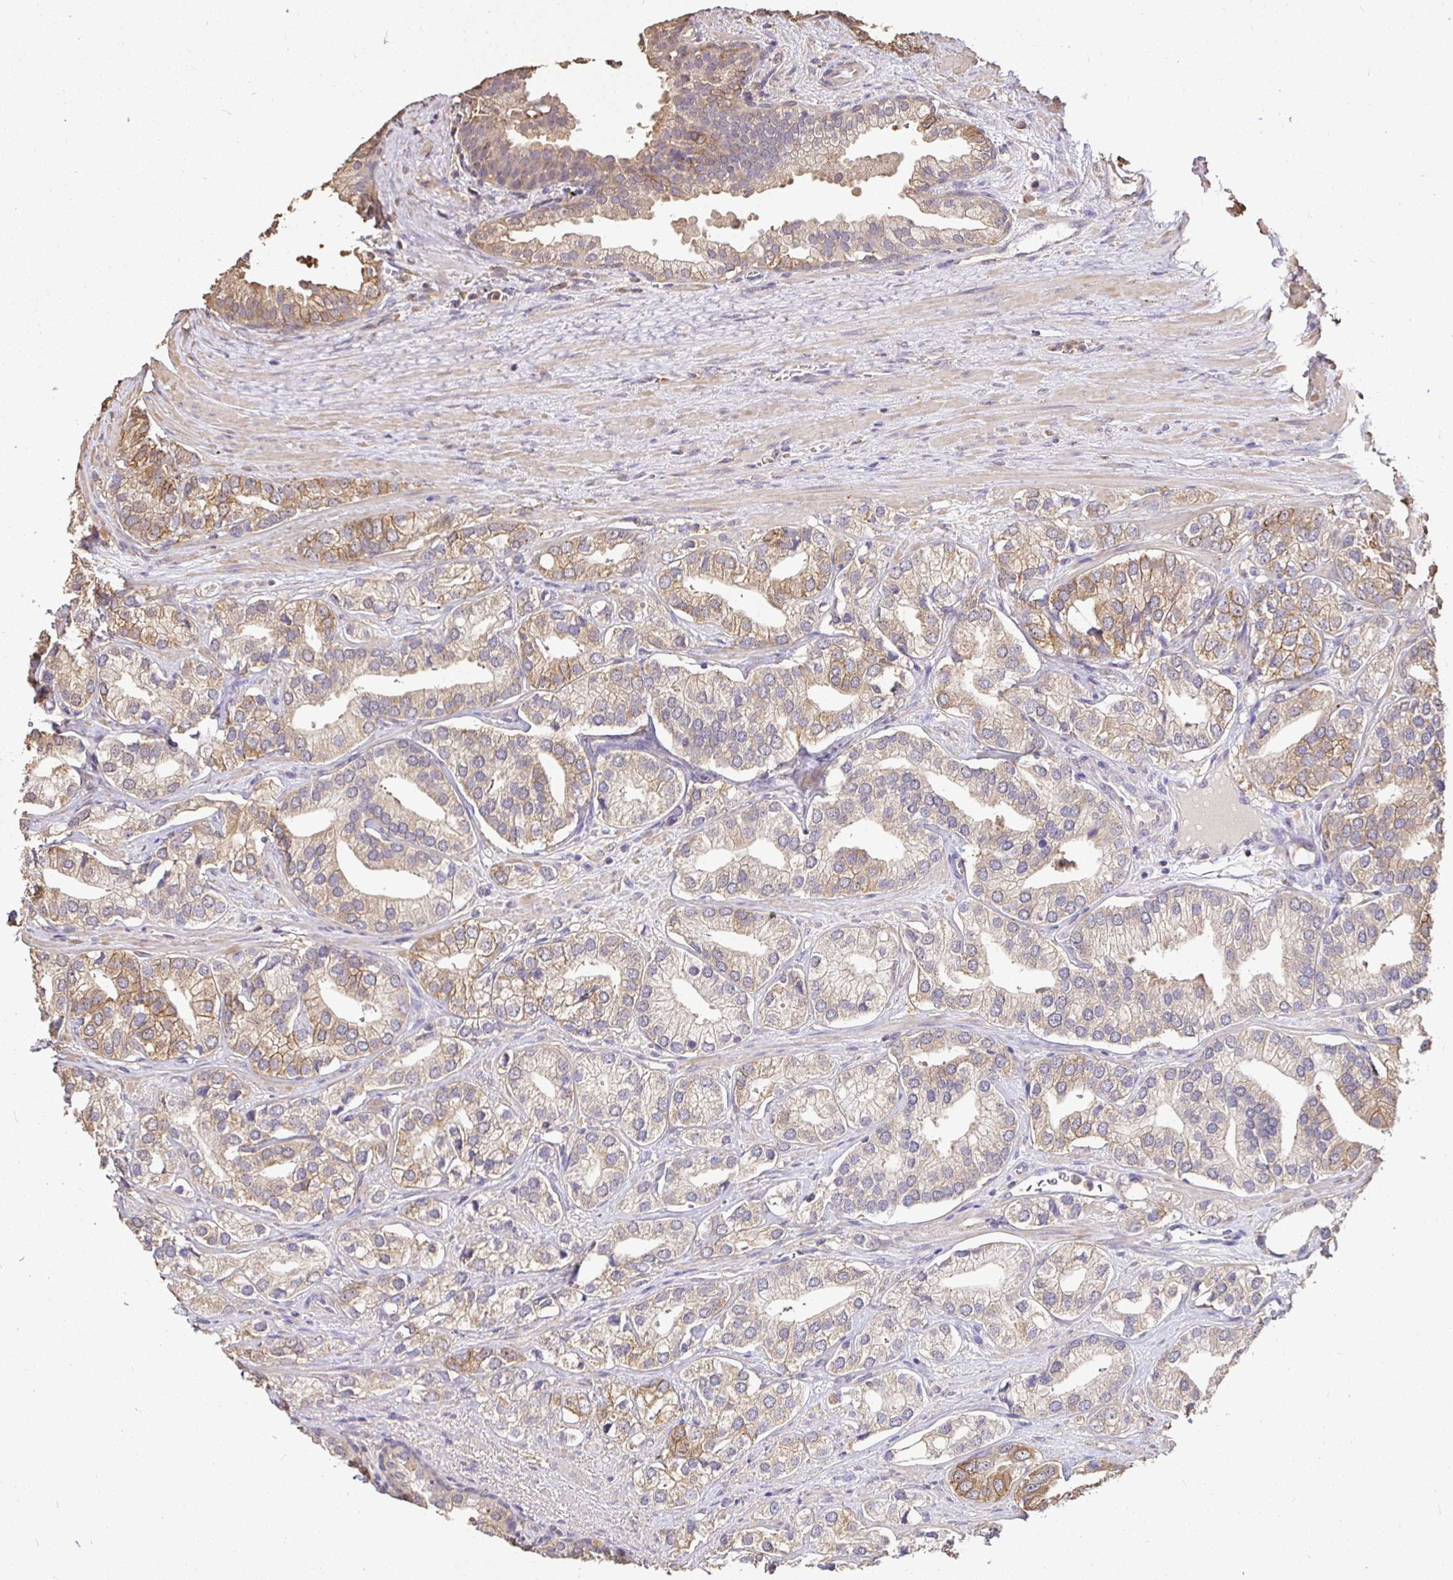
{"staining": {"intensity": "weak", "quantity": ">75%", "location": "cytoplasmic/membranous"}, "tissue": "prostate cancer", "cell_type": "Tumor cells", "image_type": "cancer", "snomed": [{"axis": "morphology", "description": "Adenocarcinoma, High grade"}, {"axis": "topography", "description": "Prostate"}], "caption": "Protein staining of prostate cancer tissue shows weak cytoplasmic/membranous positivity in approximately >75% of tumor cells. (Brightfield microscopy of DAB IHC at high magnification).", "gene": "MAPK8IP3", "patient": {"sex": "male", "age": 58}}